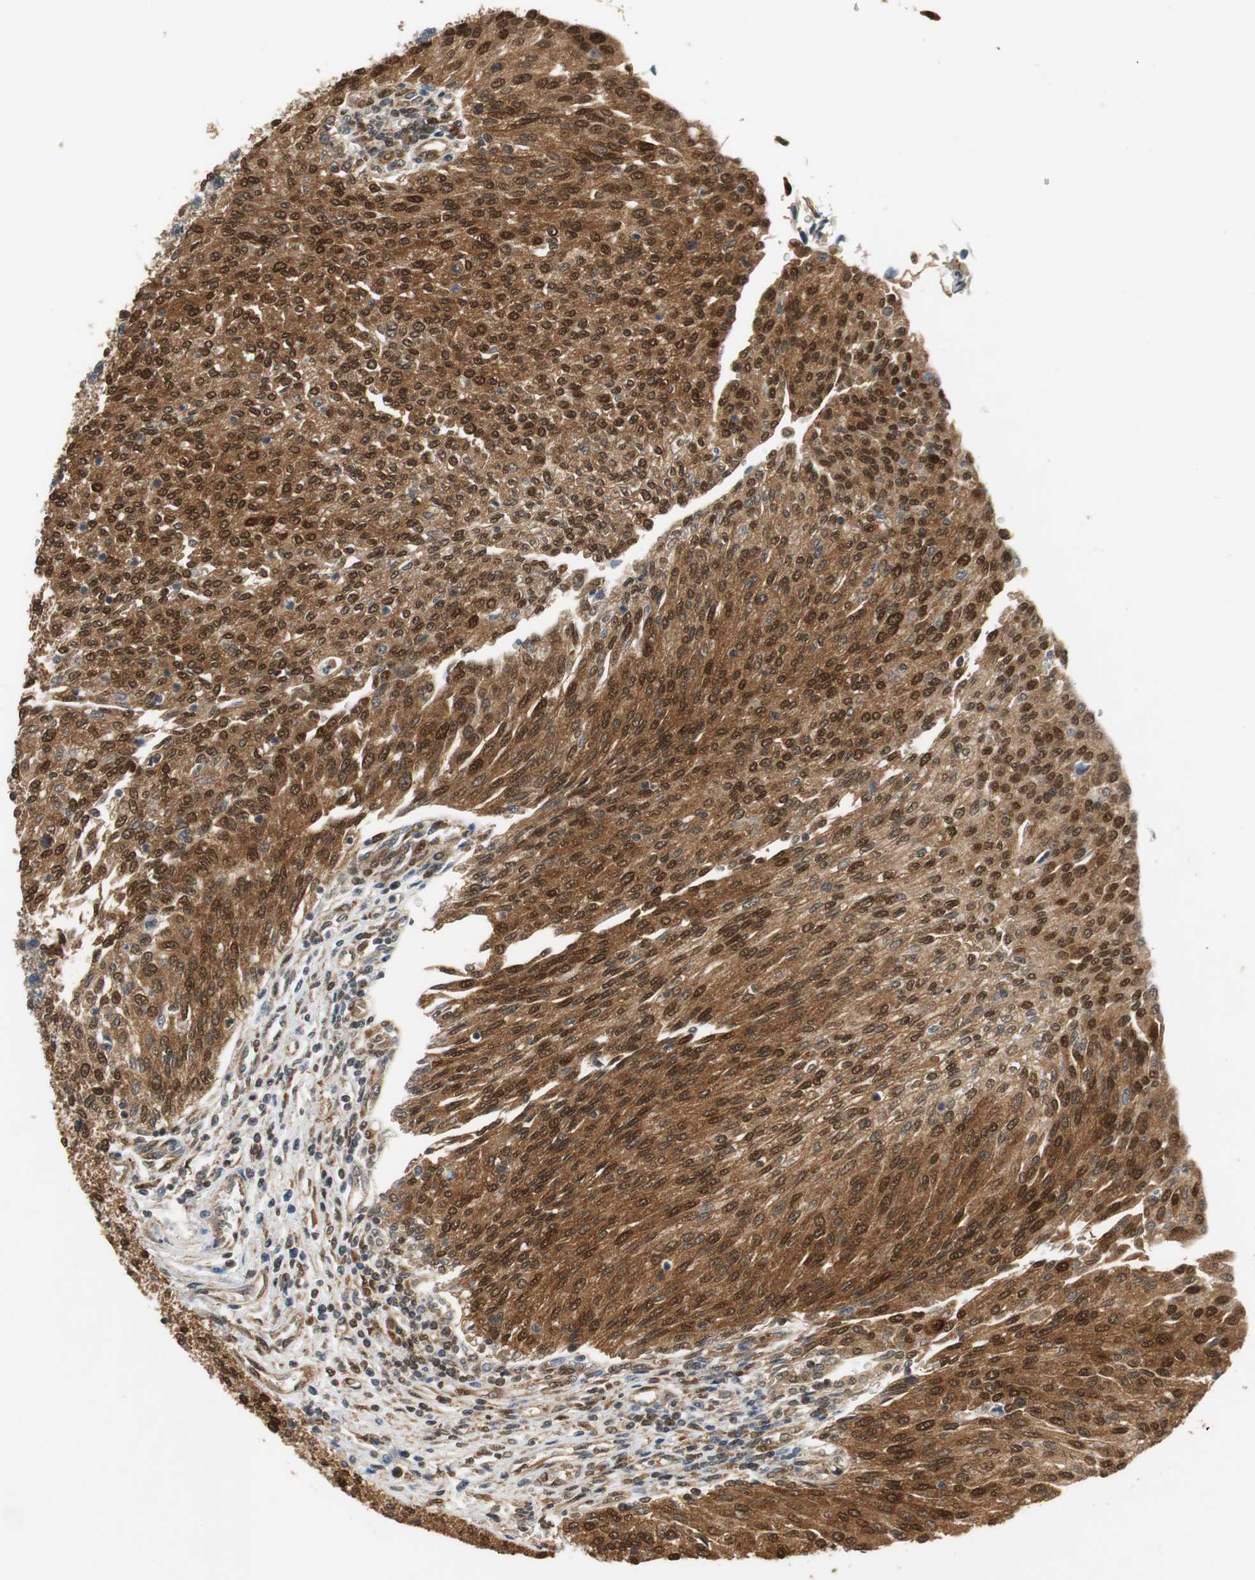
{"staining": {"intensity": "strong", "quantity": ">75%", "location": "cytoplasmic/membranous,nuclear"}, "tissue": "urothelial cancer", "cell_type": "Tumor cells", "image_type": "cancer", "snomed": [{"axis": "morphology", "description": "Urothelial carcinoma, Low grade"}, {"axis": "topography", "description": "Urinary bladder"}], "caption": "Urothelial carcinoma (low-grade) stained with a brown dye reveals strong cytoplasmic/membranous and nuclear positive positivity in about >75% of tumor cells.", "gene": "UBQLN2", "patient": {"sex": "female", "age": 79}}